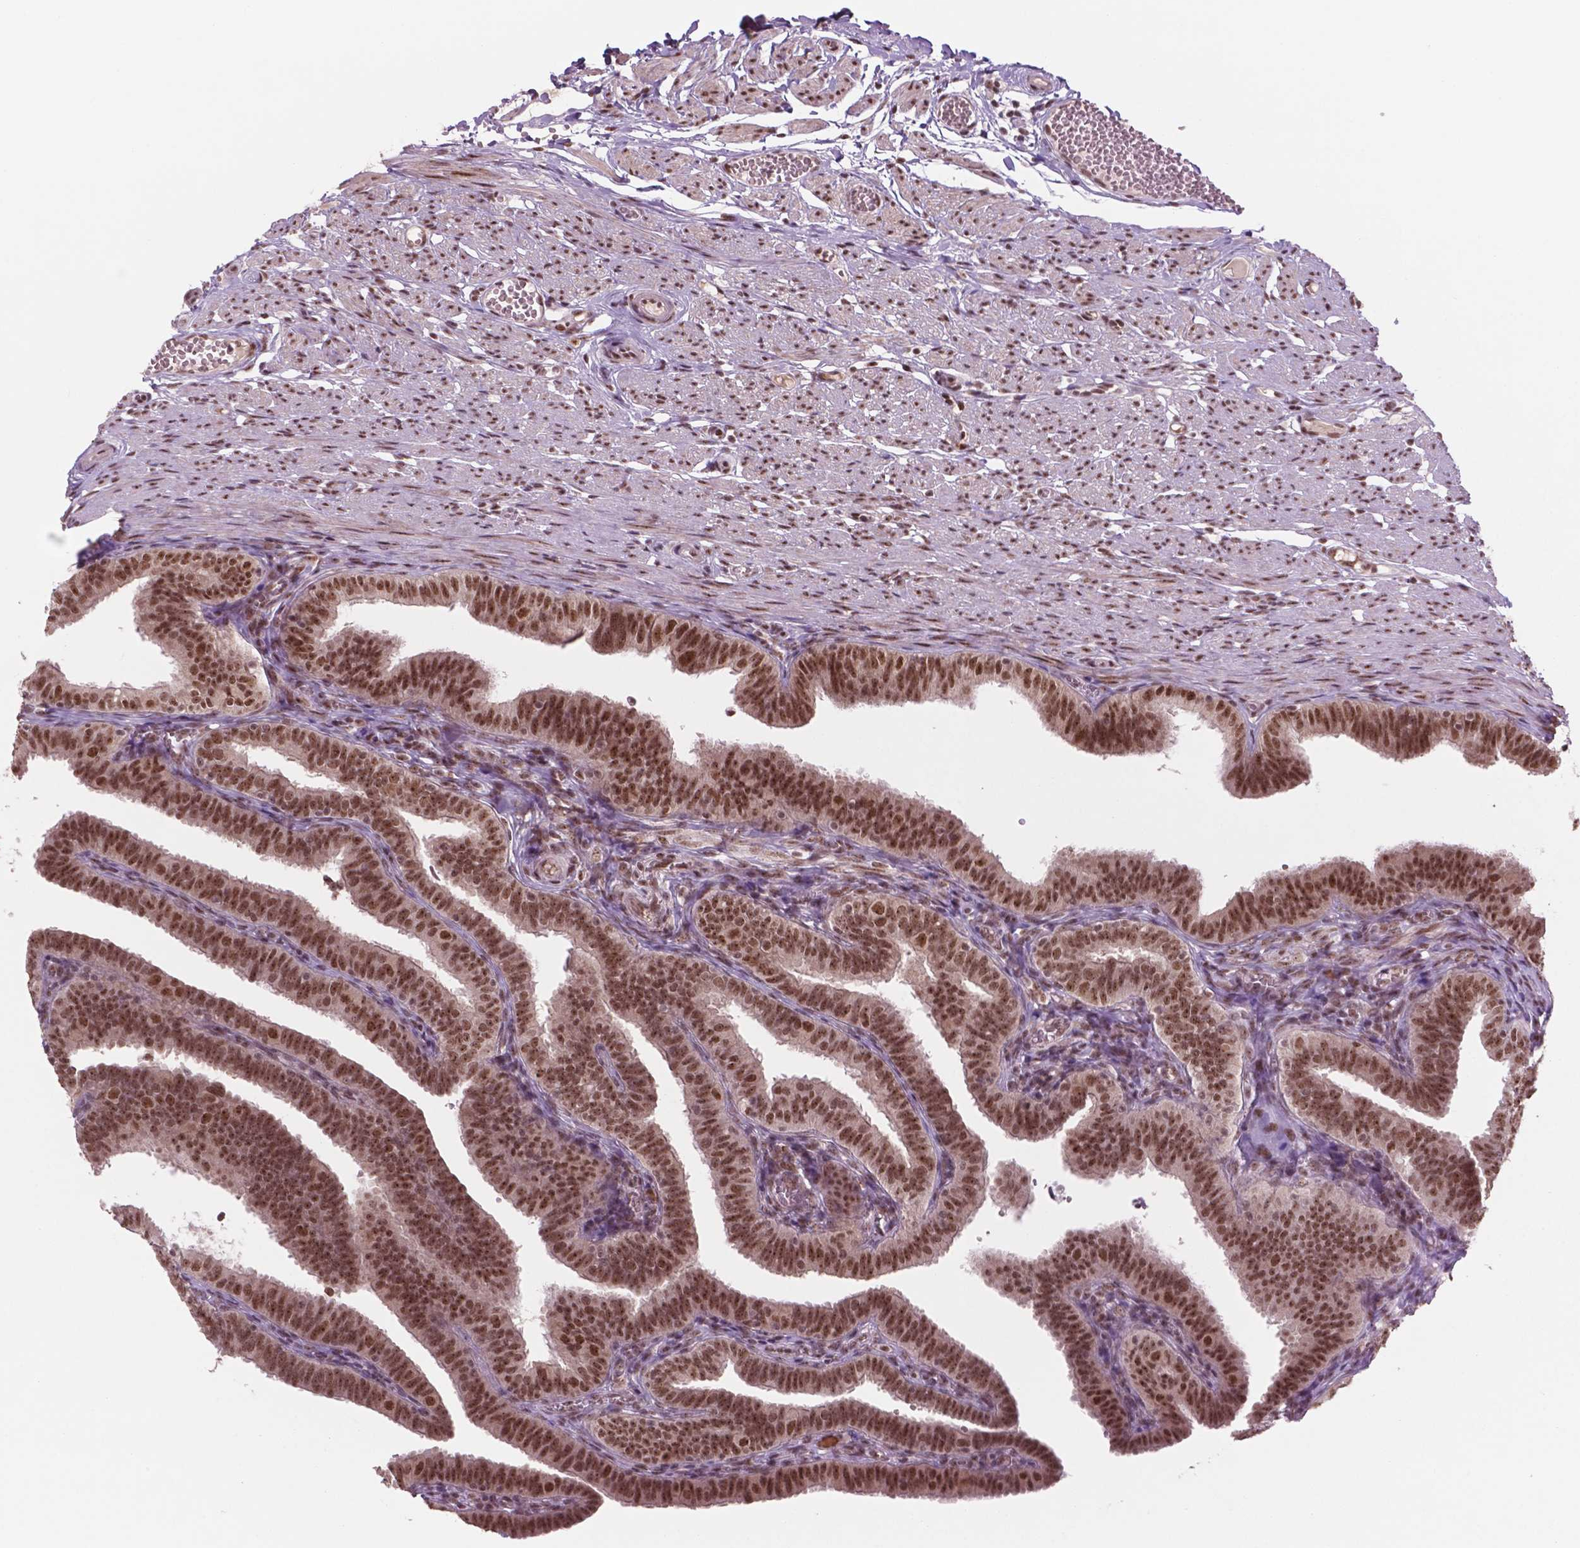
{"staining": {"intensity": "moderate", "quantity": ">75%", "location": "nuclear"}, "tissue": "fallopian tube", "cell_type": "Glandular cells", "image_type": "normal", "snomed": [{"axis": "morphology", "description": "Normal tissue, NOS"}, {"axis": "topography", "description": "Fallopian tube"}], "caption": "Immunohistochemistry (DAB (3,3'-diaminobenzidine)) staining of unremarkable fallopian tube shows moderate nuclear protein expression in about >75% of glandular cells.", "gene": "POLR2E", "patient": {"sex": "female", "age": 25}}